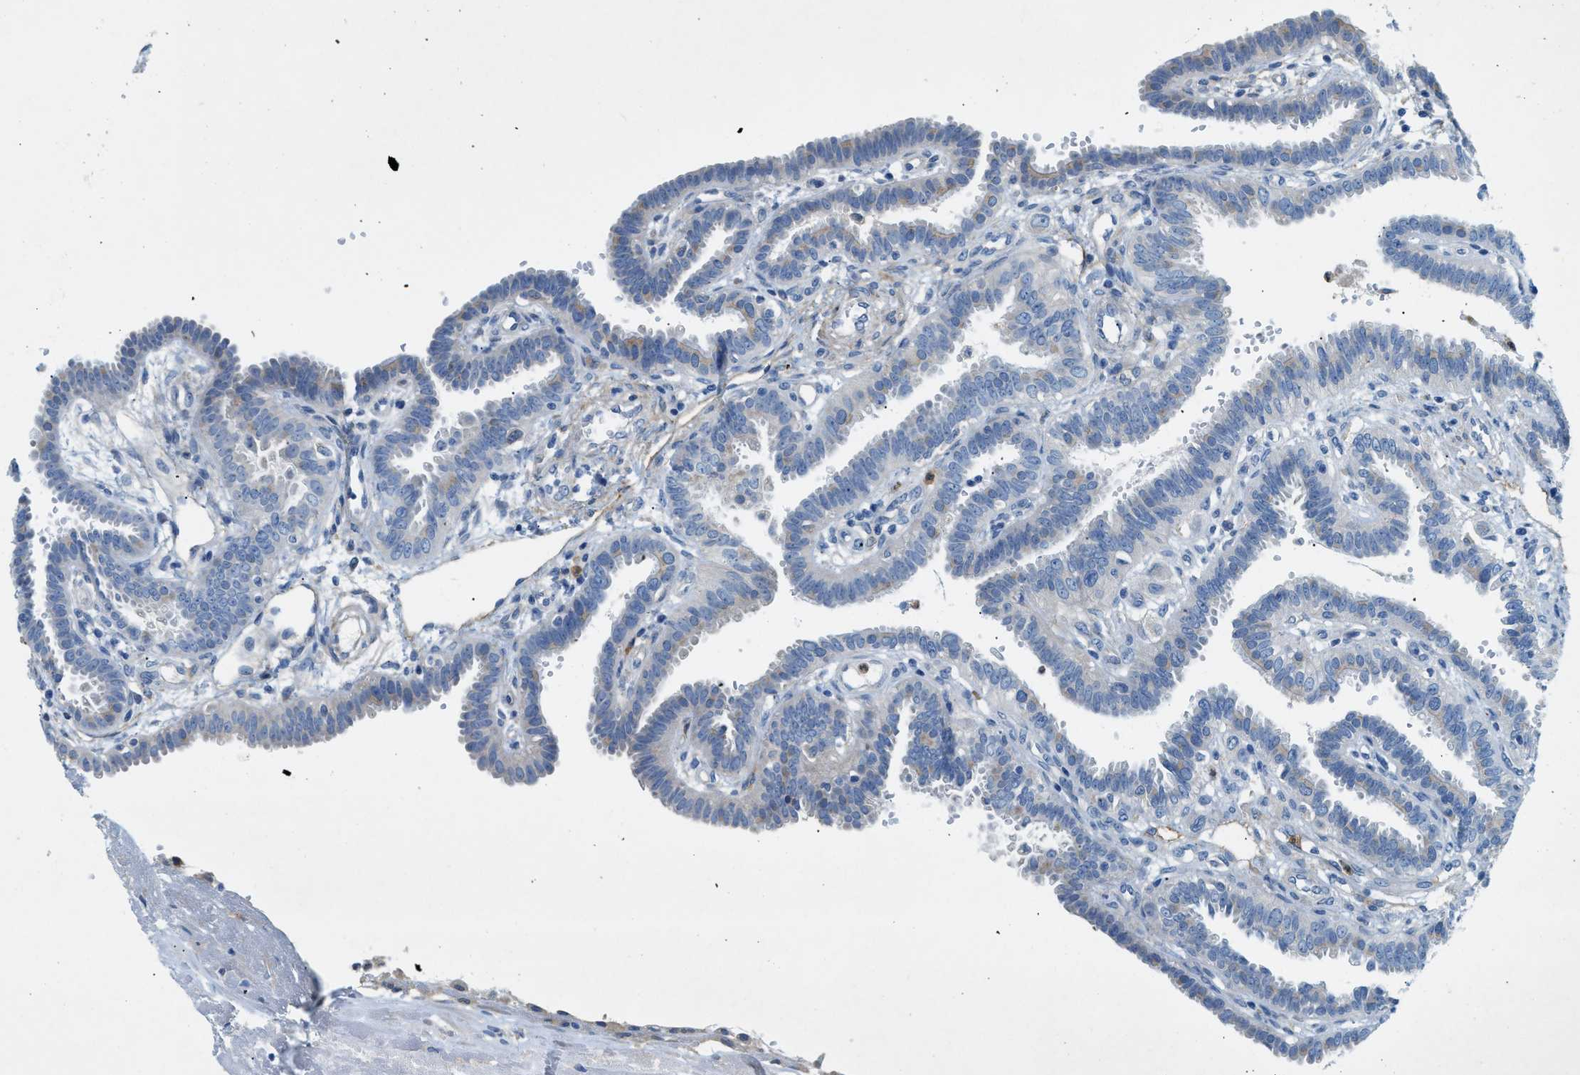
{"staining": {"intensity": "negative", "quantity": "none", "location": "none"}, "tissue": "fallopian tube", "cell_type": "Glandular cells", "image_type": "normal", "snomed": [{"axis": "morphology", "description": "Normal tissue, NOS"}, {"axis": "topography", "description": "Fallopian tube"}, {"axis": "topography", "description": "Placenta"}], "caption": "DAB immunohistochemical staining of unremarkable fallopian tube reveals no significant staining in glandular cells. (Brightfield microscopy of DAB (3,3'-diaminobenzidine) IHC at high magnification).", "gene": "ZDHHC13", "patient": {"sex": "female", "age": 34}}